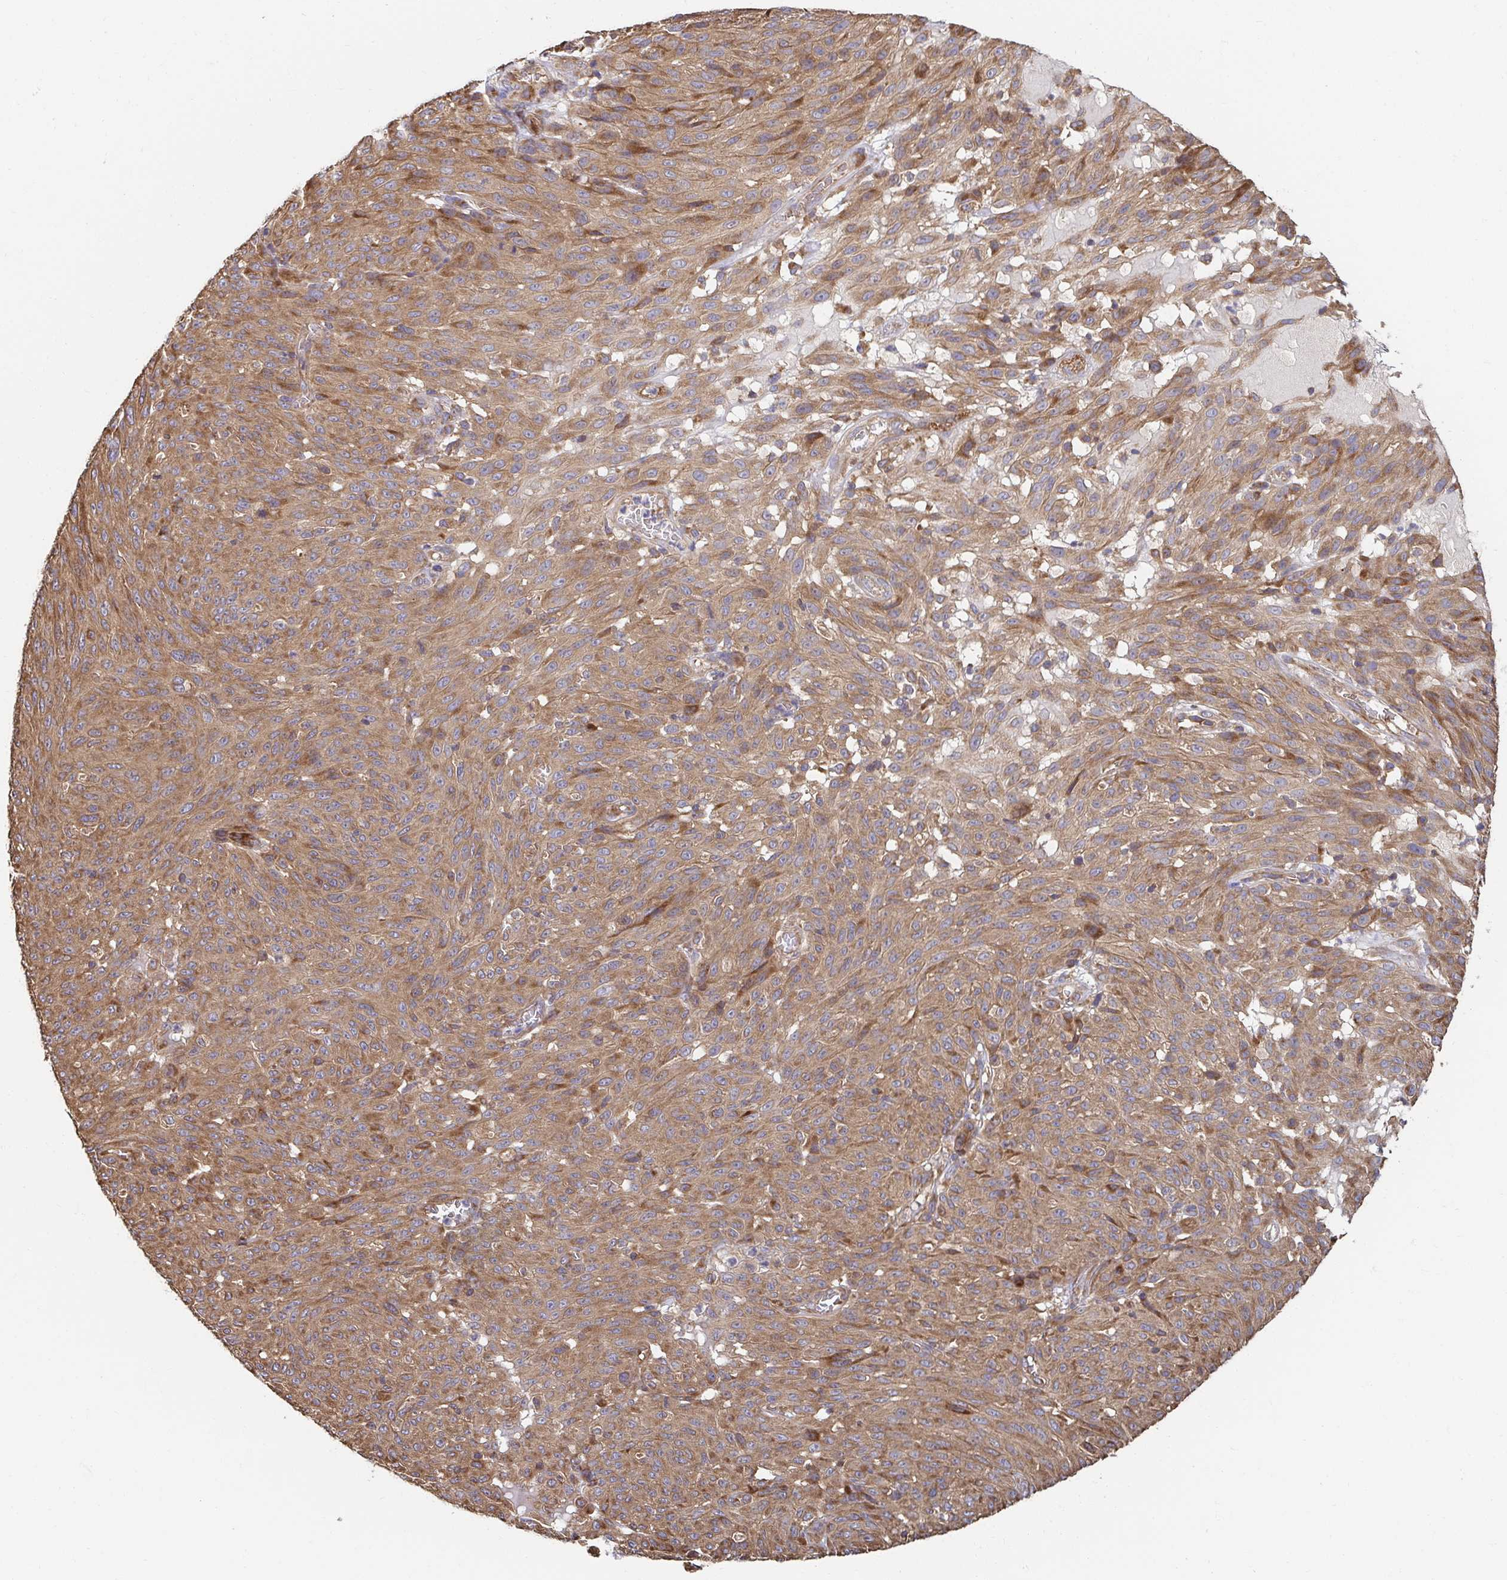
{"staining": {"intensity": "moderate", "quantity": ">75%", "location": "cytoplasmic/membranous"}, "tissue": "melanoma", "cell_type": "Tumor cells", "image_type": "cancer", "snomed": [{"axis": "morphology", "description": "Malignant melanoma, NOS"}, {"axis": "topography", "description": "Skin"}], "caption": "Malignant melanoma stained for a protein demonstrates moderate cytoplasmic/membranous positivity in tumor cells. (DAB = brown stain, brightfield microscopy at high magnification).", "gene": "APBB1", "patient": {"sex": "male", "age": 85}}